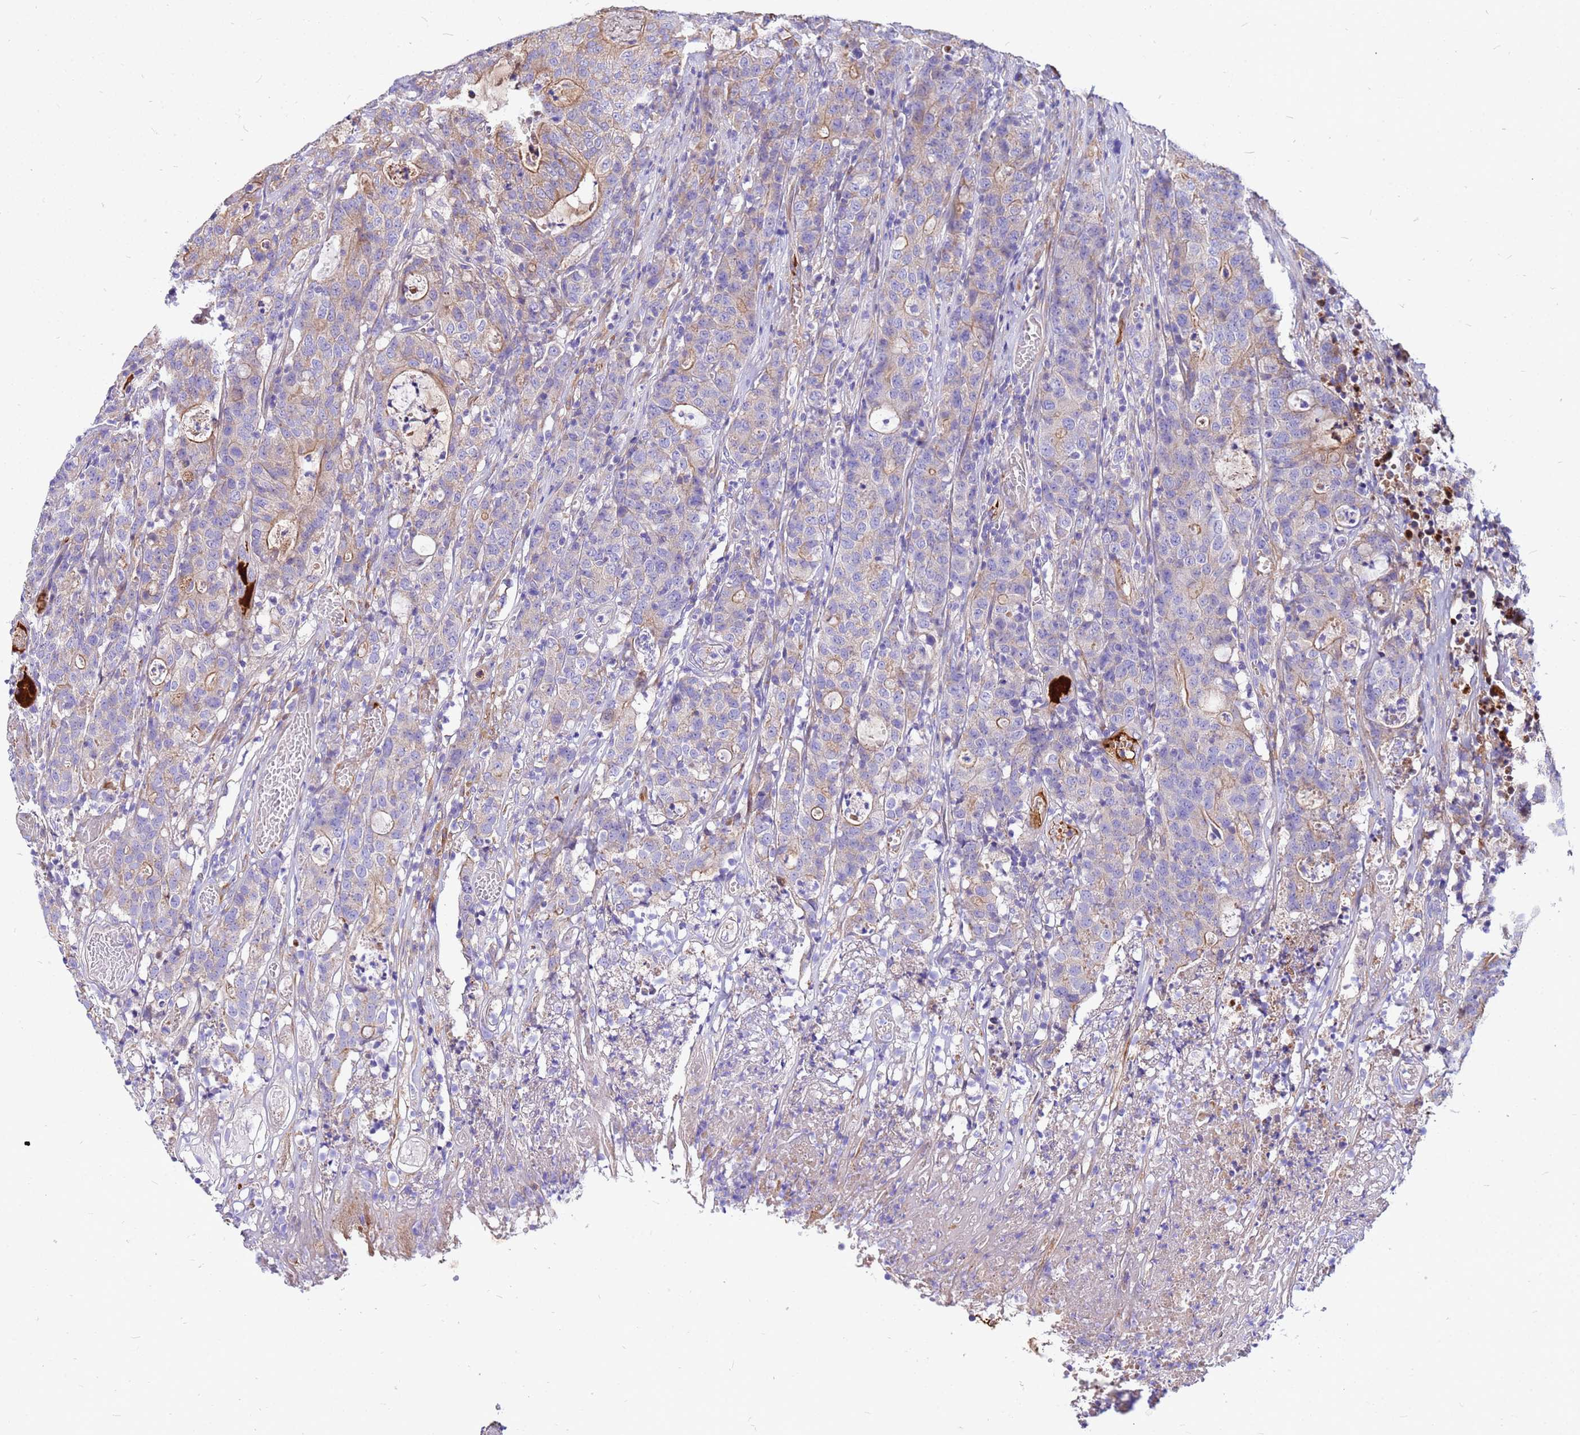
{"staining": {"intensity": "moderate", "quantity": "25%-75%", "location": "cytoplasmic/membranous"}, "tissue": "colorectal cancer", "cell_type": "Tumor cells", "image_type": "cancer", "snomed": [{"axis": "morphology", "description": "Adenocarcinoma, NOS"}, {"axis": "topography", "description": "Colon"}], "caption": "Immunohistochemical staining of colorectal cancer displays medium levels of moderate cytoplasmic/membranous staining in approximately 25%-75% of tumor cells. (Stains: DAB (3,3'-diaminobenzidine) in brown, nuclei in blue, Microscopy: brightfield microscopy at high magnification).", "gene": "CRHBP", "patient": {"sex": "male", "age": 83}}